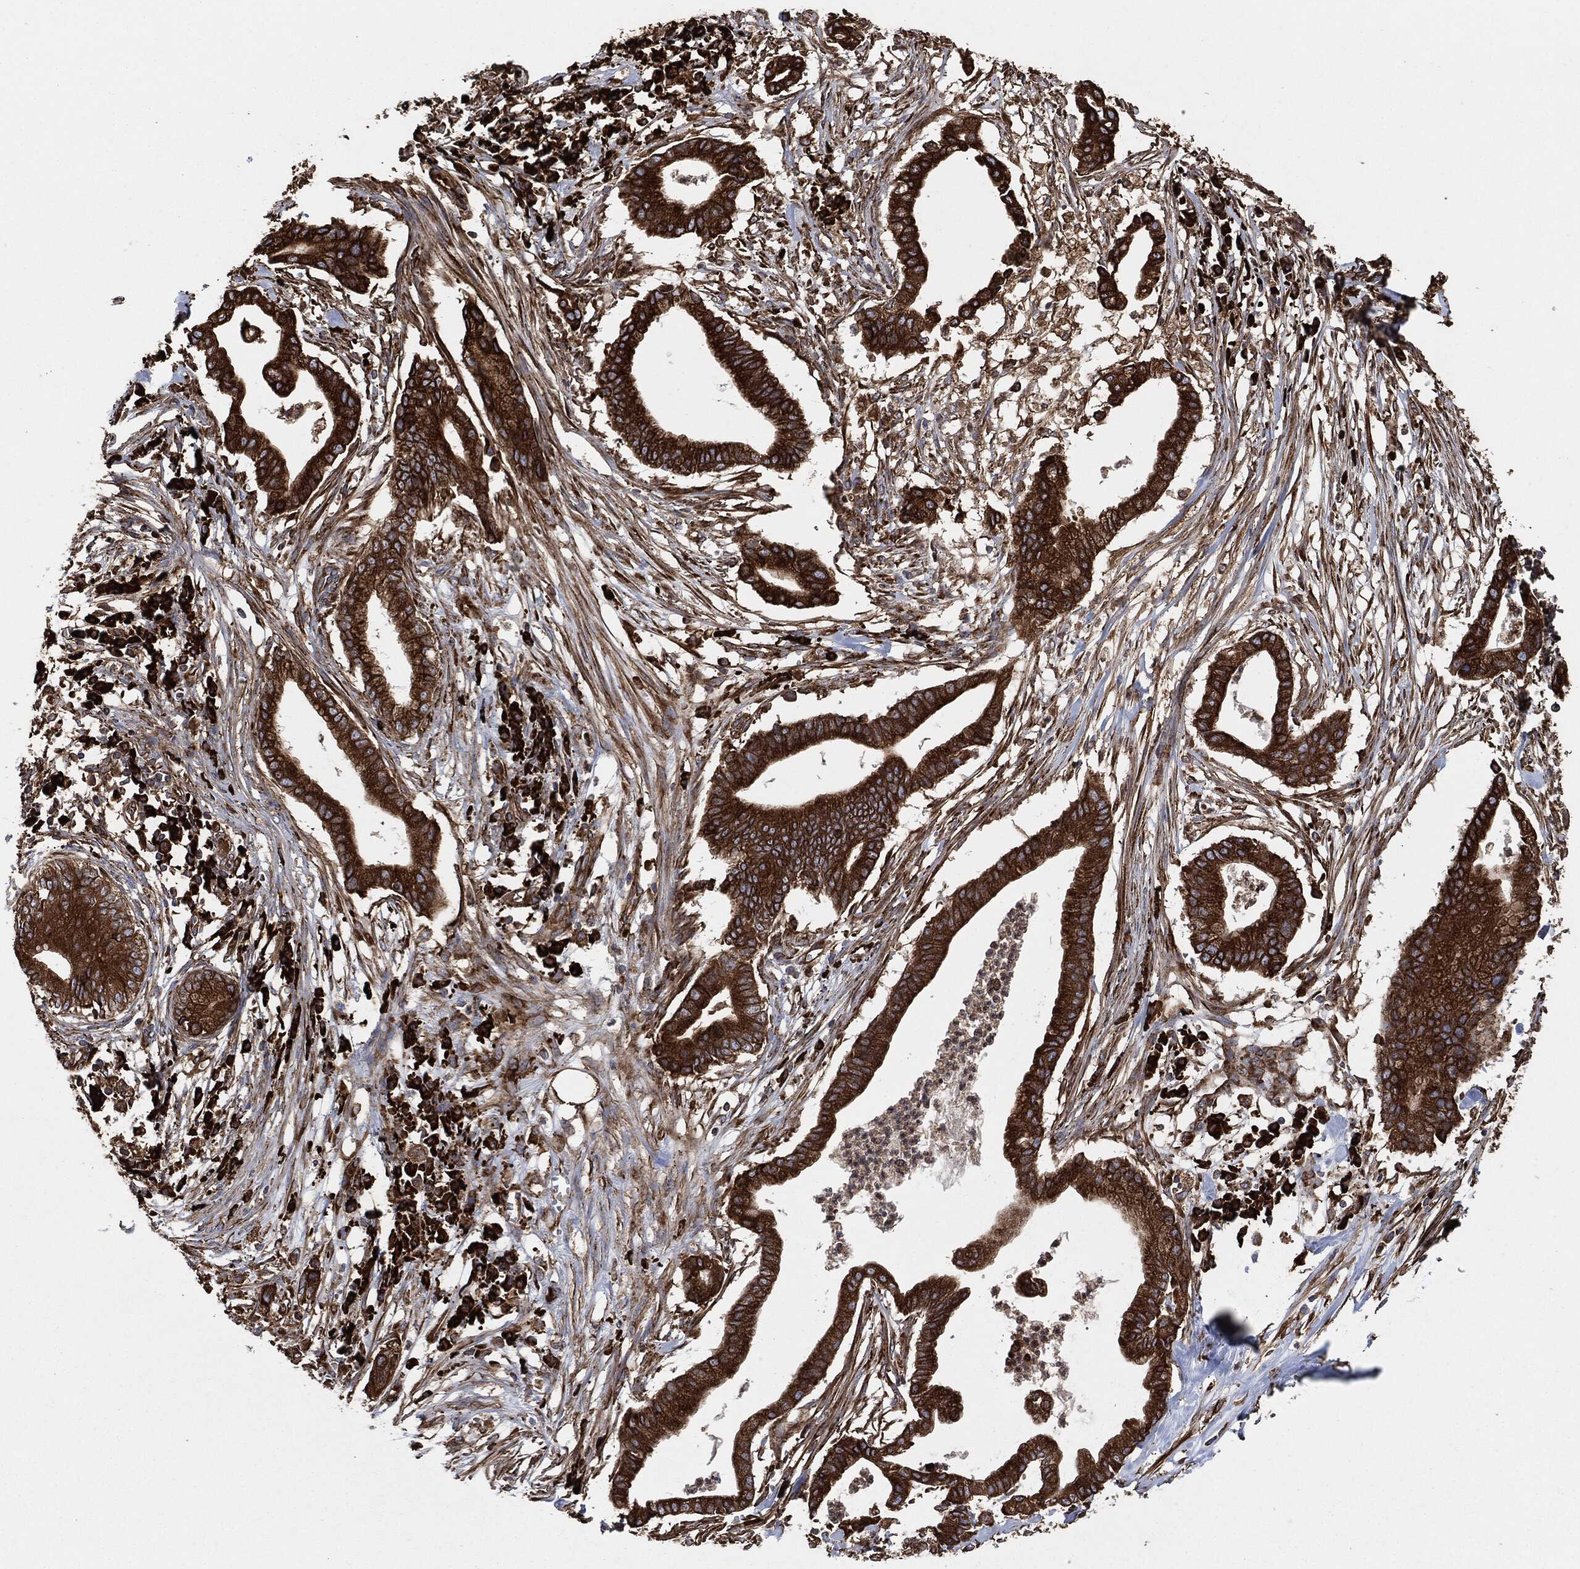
{"staining": {"intensity": "strong", "quantity": ">75%", "location": "cytoplasmic/membranous"}, "tissue": "pancreatic cancer", "cell_type": "Tumor cells", "image_type": "cancer", "snomed": [{"axis": "morphology", "description": "Normal tissue, NOS"}, {"axis": "morphology", "description": "Adenocarcinoma, NOS"}, {"axis": "topography", "description": "Pancreas"}], "caption": "DAB (3,3'-diaminobenzidine) immunohistochemical staining of pancreatic adenocarcinoma demonstrates strong cytoplasmic/membranous protein positivity in approximately >75% of tumor cells. (DAB (3,3'-diaminobenzidine) IHC, brown staining for protein, blue staining for nuclei).", "gene": "AMFR", "patient": {"sex": "female", "age": 58}}